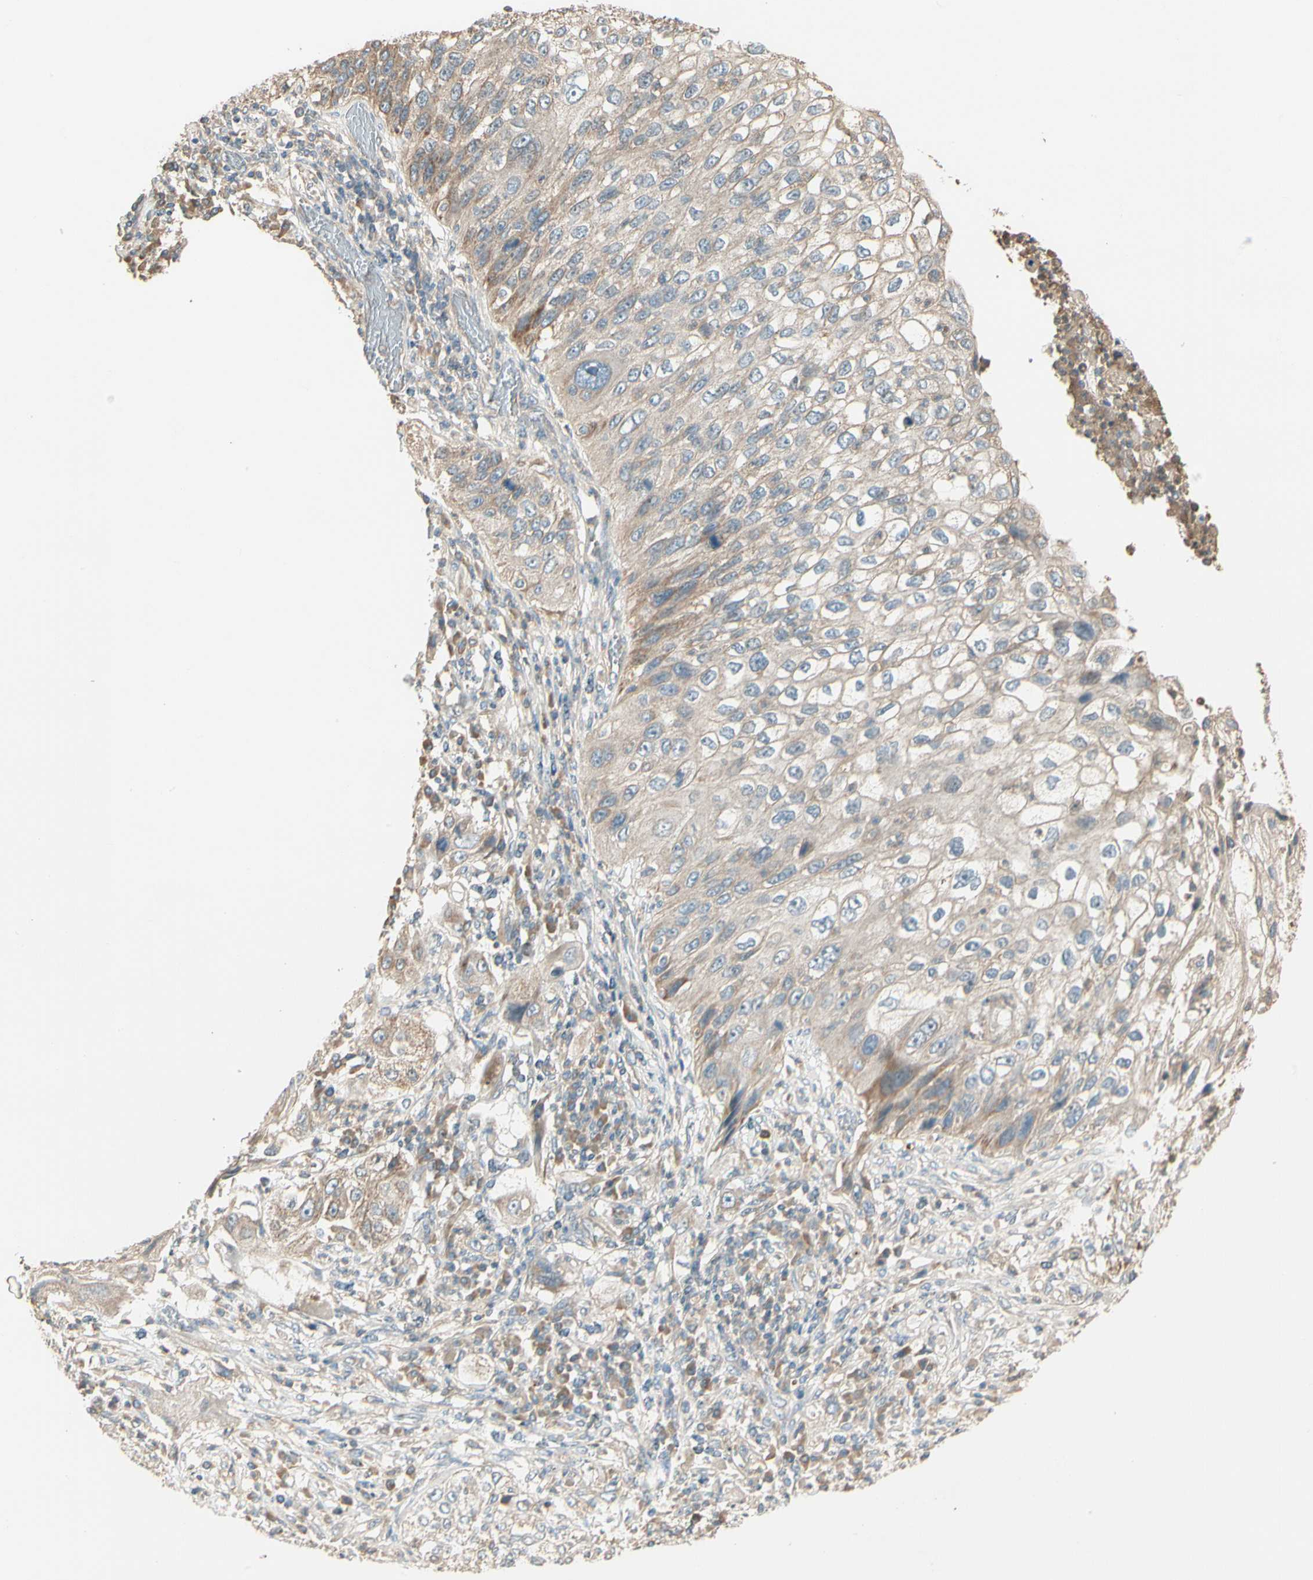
{"staining": {"intensity": "weak", "quantity": "25%-75%", "location": "cytoplasmic/membranous"}, "tissue": "lung cancer", "cell_type": "Tumor cells", "image_type": "cancer", "snomed": [{"axis": "morphology", "description": "Inflammation, NOS"}, {"axis": "morphology", "description": "Squamous cell carcinoma, NOS"}, {"axis": "topography", "description": "Lymph node"}, {"axis": "topography", "description": "Soft tissue"}, {"axis": "topography", "description": "Lung"}], "caption": "Tumor cells exhibit weak cytoplasmic/membranous staining in approximately 25%-75% of cells in lung squamous cell carcinoma.", "gene": "TNFRSF21", "patient": {"sex": "male", "age": 66}}